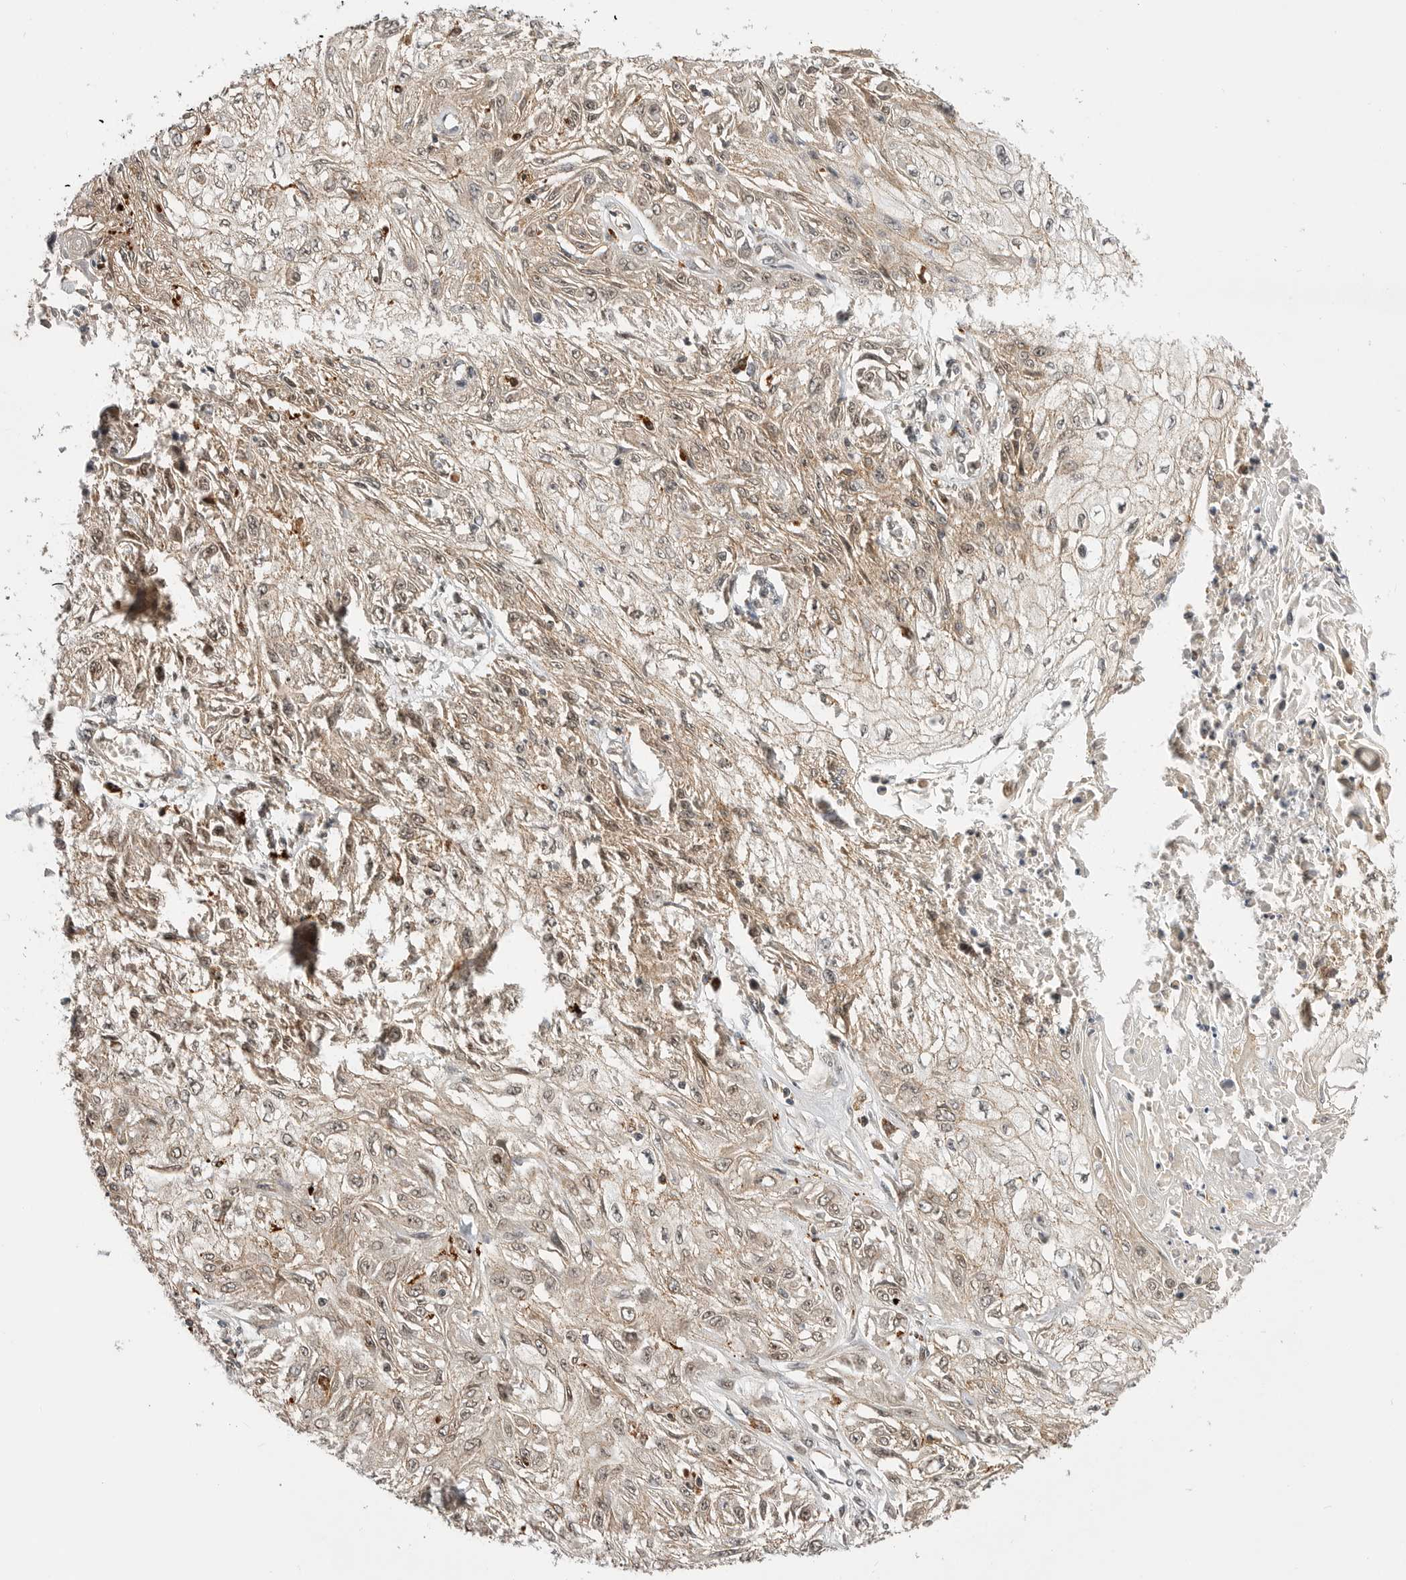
{"staining": {"intensity": "weak", "quantity": "25%-75%", "location": "cytoplasmic/membranous"}, "tissue": "skin cancer", "cell_type": "Tumor cells", "image_type": "cancer", "snomed": [{"axis": "morphology", "description": "Squamous cell carcinoma, NOS"}, {"axis": "morphology", "description": "Squamous cell carcinoma, metastatic, NOS"}, {"axis": "topography", "description": "Skin"}, {"axis": "topography", "description": "Lymph node"}], "caption": "Tumor cells display low levels of weak cytoplasmic/membranous staining in approximately 25%-75% of cells in metastatic squamous cell carcinoma (skin).", "gene": "CSNK1G3", "patient": {"sex": "male", "age": 75}}